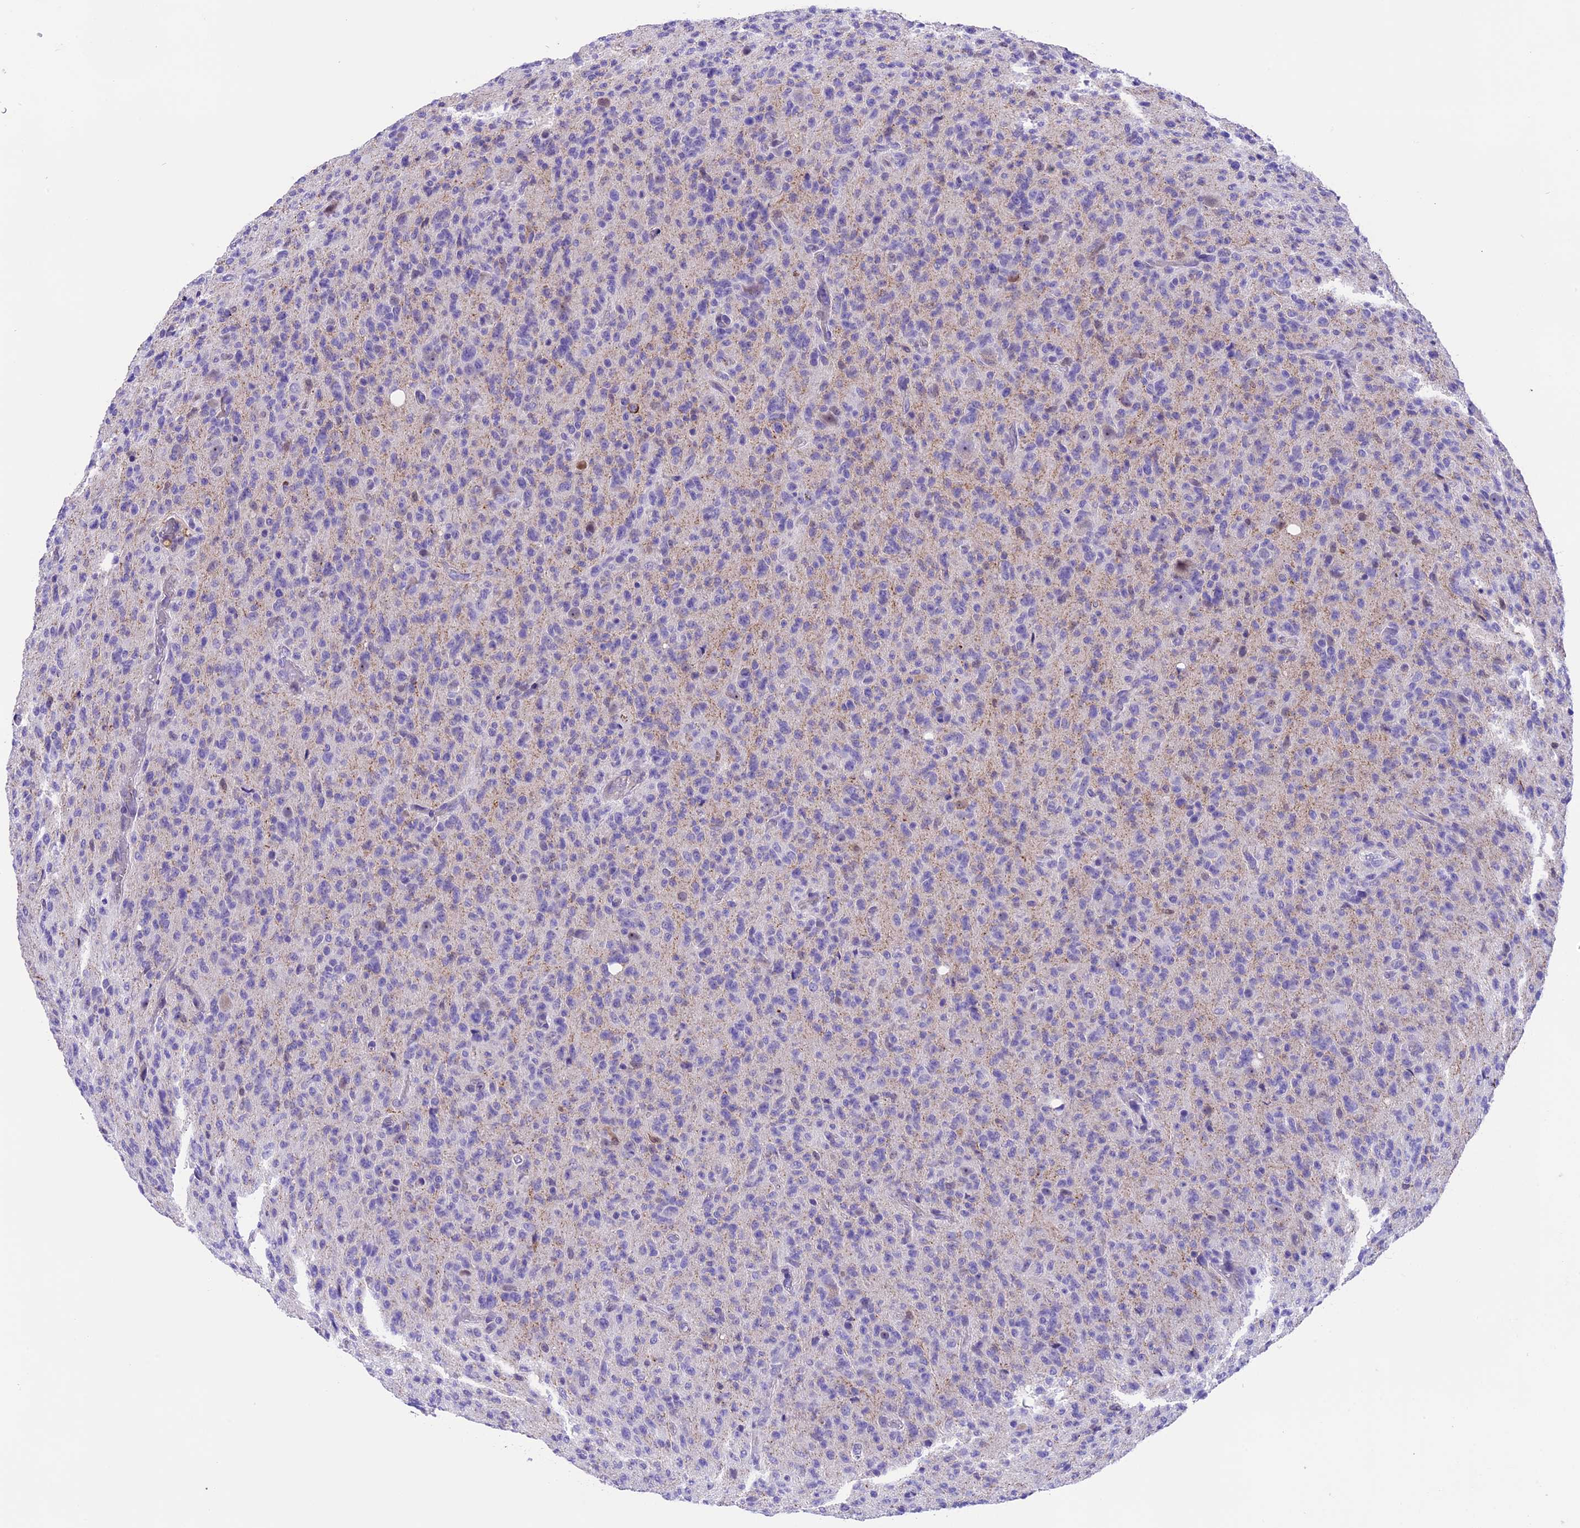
{"staining": {"intensity": "negative", "quantity": "none", "location": "none"}, "tissue": "glioma", "cell_type": "Tumor cells", "image_type": "cancer", "snomed": [{"axis": "morphology", "description": "Glioma, malignant, High grade"}, {"axis": "topography", "description": "Brain"}], "caption": "Immunohistochemical staining of human malignant high-grade glioma demonstrates no significant positivity in tumor cells. The staining is performed using DAB (3,3'-diaminobenzidine) brown chromogen with nuclei counter-stained in using hematoxylin.", "gene": "PRR15", "patient": {"sex": "female", "age": 57}}